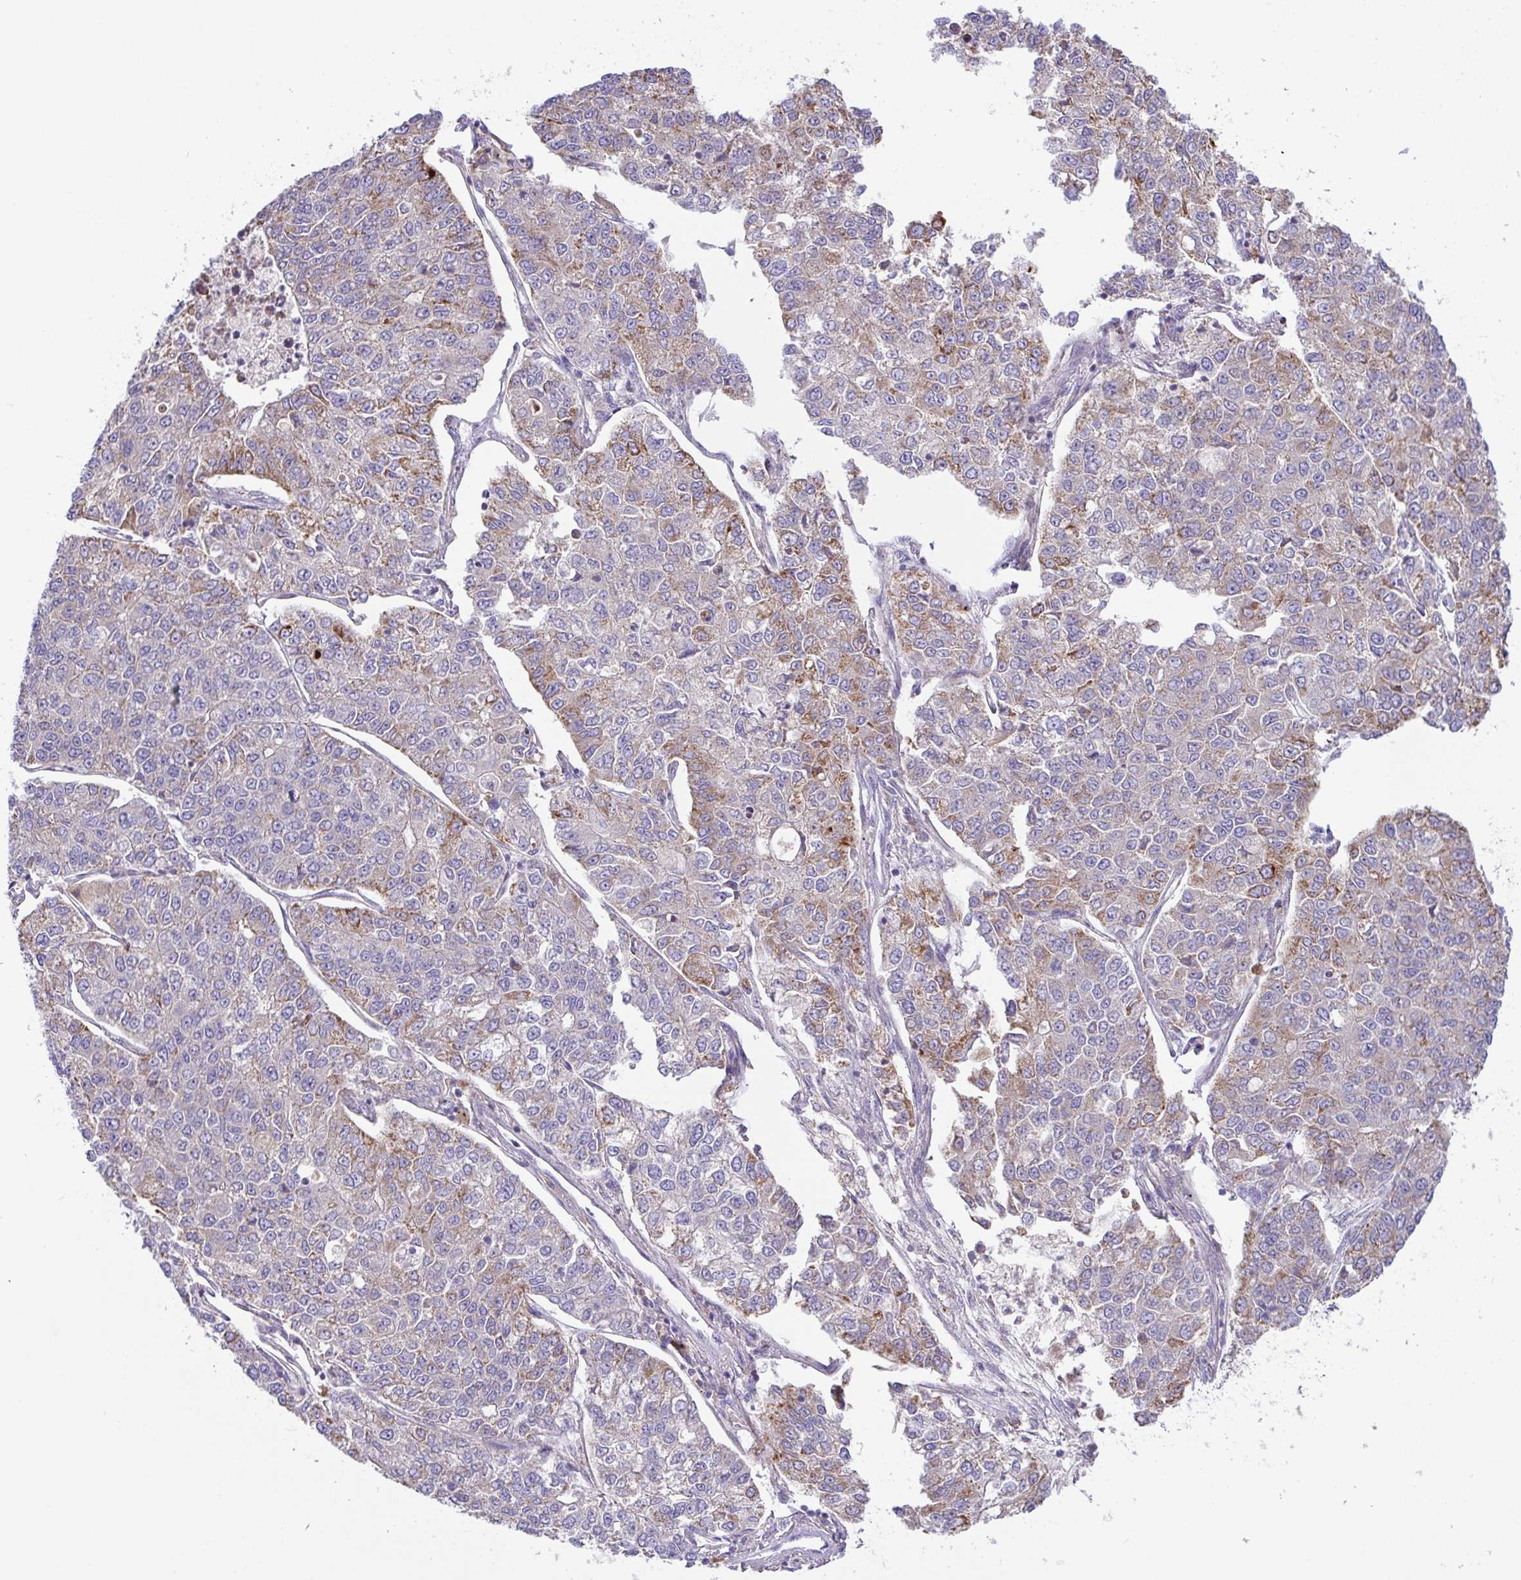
{"staining": {"intensity": "moderate", "quantity": "<25%", "location": "cytoplasmic/membranous"}, "tissue": "lung cancer", "cell_type": "Tumor cells", "image_type": "cancer", "snomed": [{"axis": "morphology", "description": "Adenocarcinoma, NOS"}, {"axis": "topography", "description": "Lung"}], "caption": "DAB (3,3'-diaminobenzidine) immunohistochemical staining of human lung cancer (adenocarcinoma) shows moderate cytoplasmic/membranous protein positivity in about <25% of tumor cells.", "gene": "CHDH", "patient": {"sex": "male", "age": 49}}